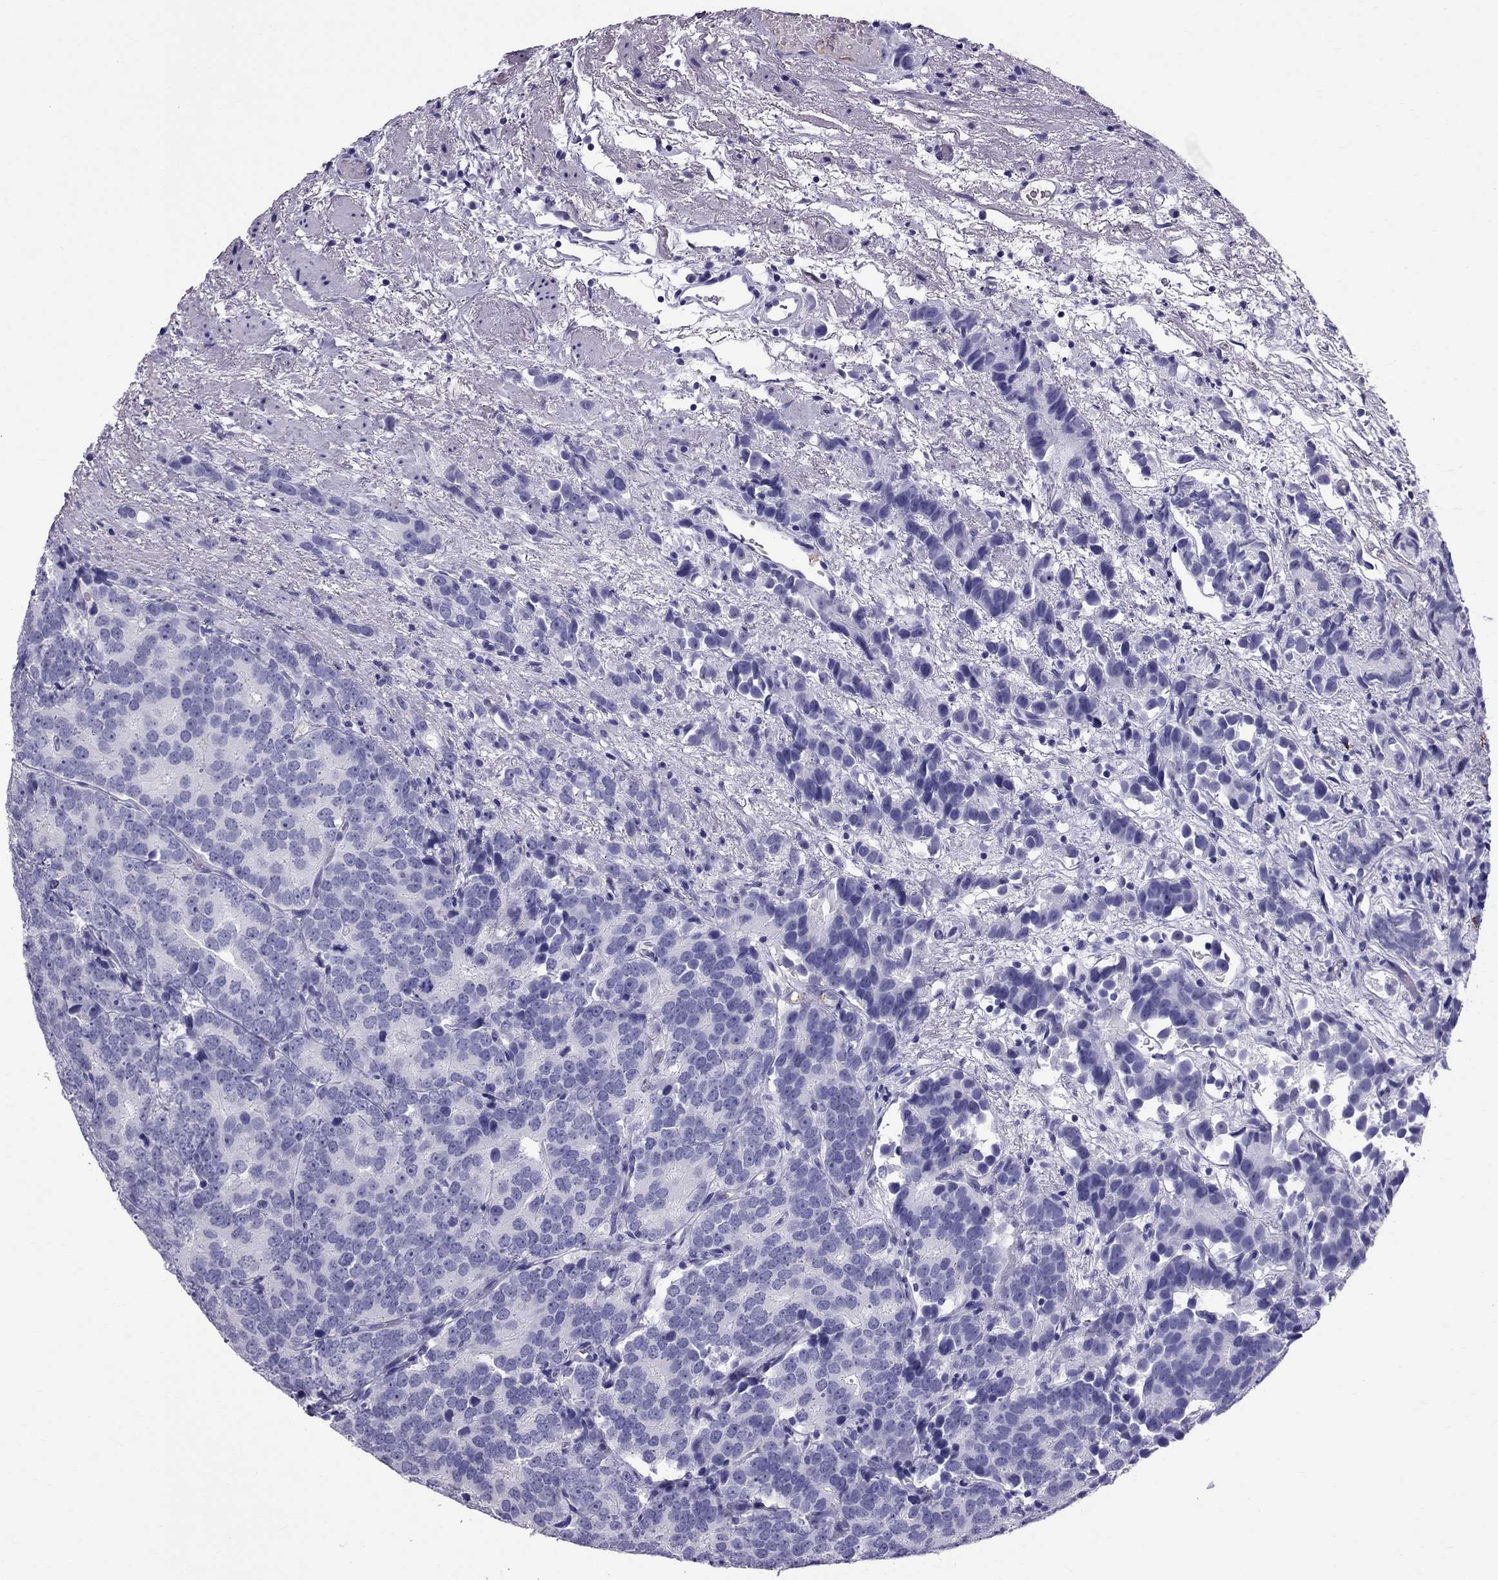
{"staining": {"intensity": "negative", "quantity": "none", "location": "none"}, "tissue": "prostate cancer", "cell_type": "Tumor cells", "image_type": "cancer", "snomed": [{"axis": "morphology", "description": "Adenocarcinoma, High grade"}, {"axis": "topography", "description": "Prostate"}], "caption": "Protein analysis of high-grade adenocarcinoma (prostate) reveals no significant positivity in tumor cells. (DAB (3,3'-diaminobenzidine) immunohistochemistry visualized using brightfield microscopy, high magnification).", "gene": "SCART1", "patient": {"sex": "male", "age": 90}}